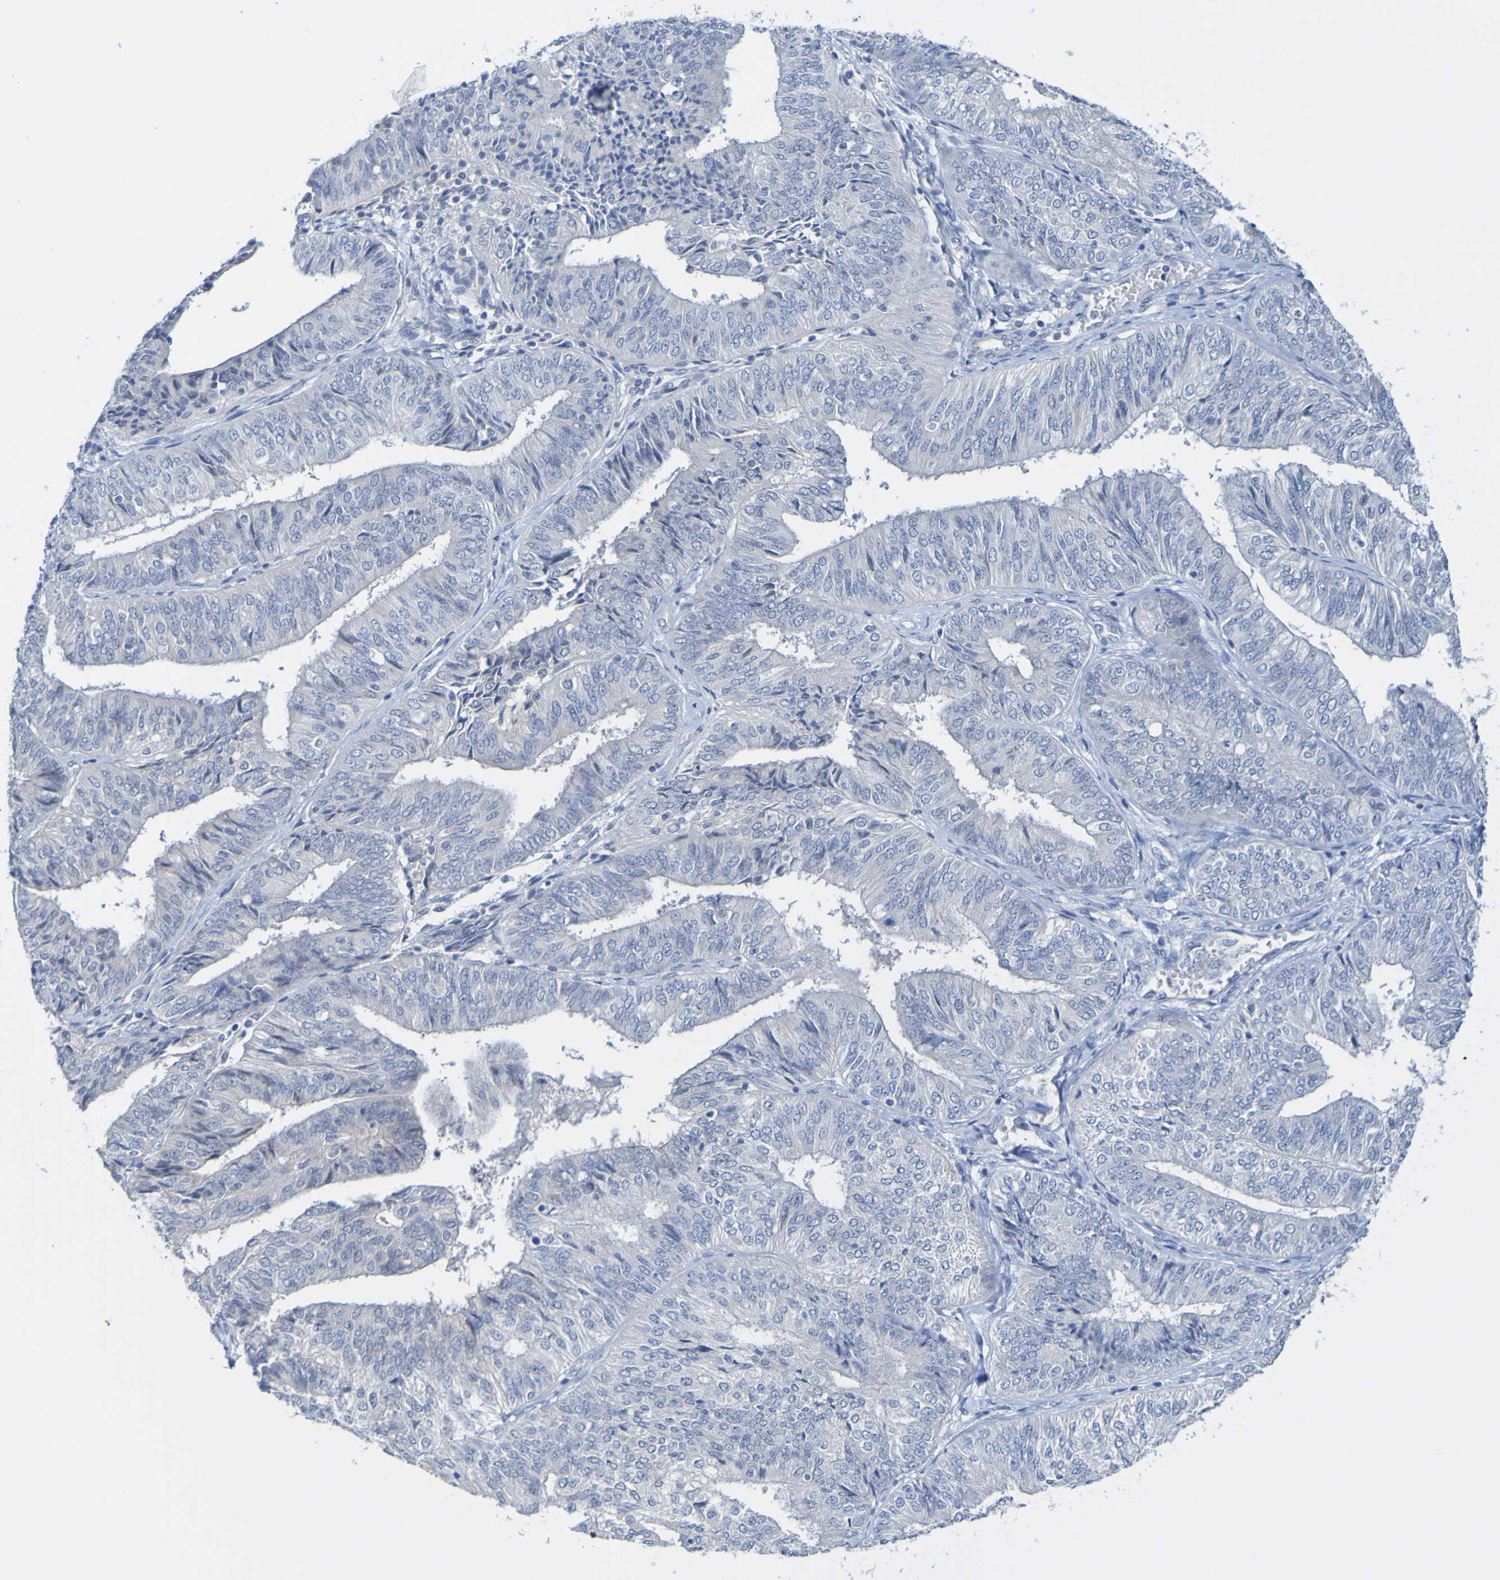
{"staining": {"intensity": "negative", "quantity": "none", "location": "none"}, "tissue": "endometrial cancer", "cell_type": "Tumor cells", "image_type": "cancer", "snomed": [{"axis": "morphology", "description": "Adenocarcinoma, NOS"}, {"axis": "topography", "description": "Endometrium"}], "caption": "The immunohistochemistry image has no significant positivity in tumor cells of endometrial cancer (adenocarcinoma) tissue. (Immunohistochemistry, brightfield microscopy, high magnification).", "gene": "ACMSD", "patient": {"sex": "female", "age": 58}}